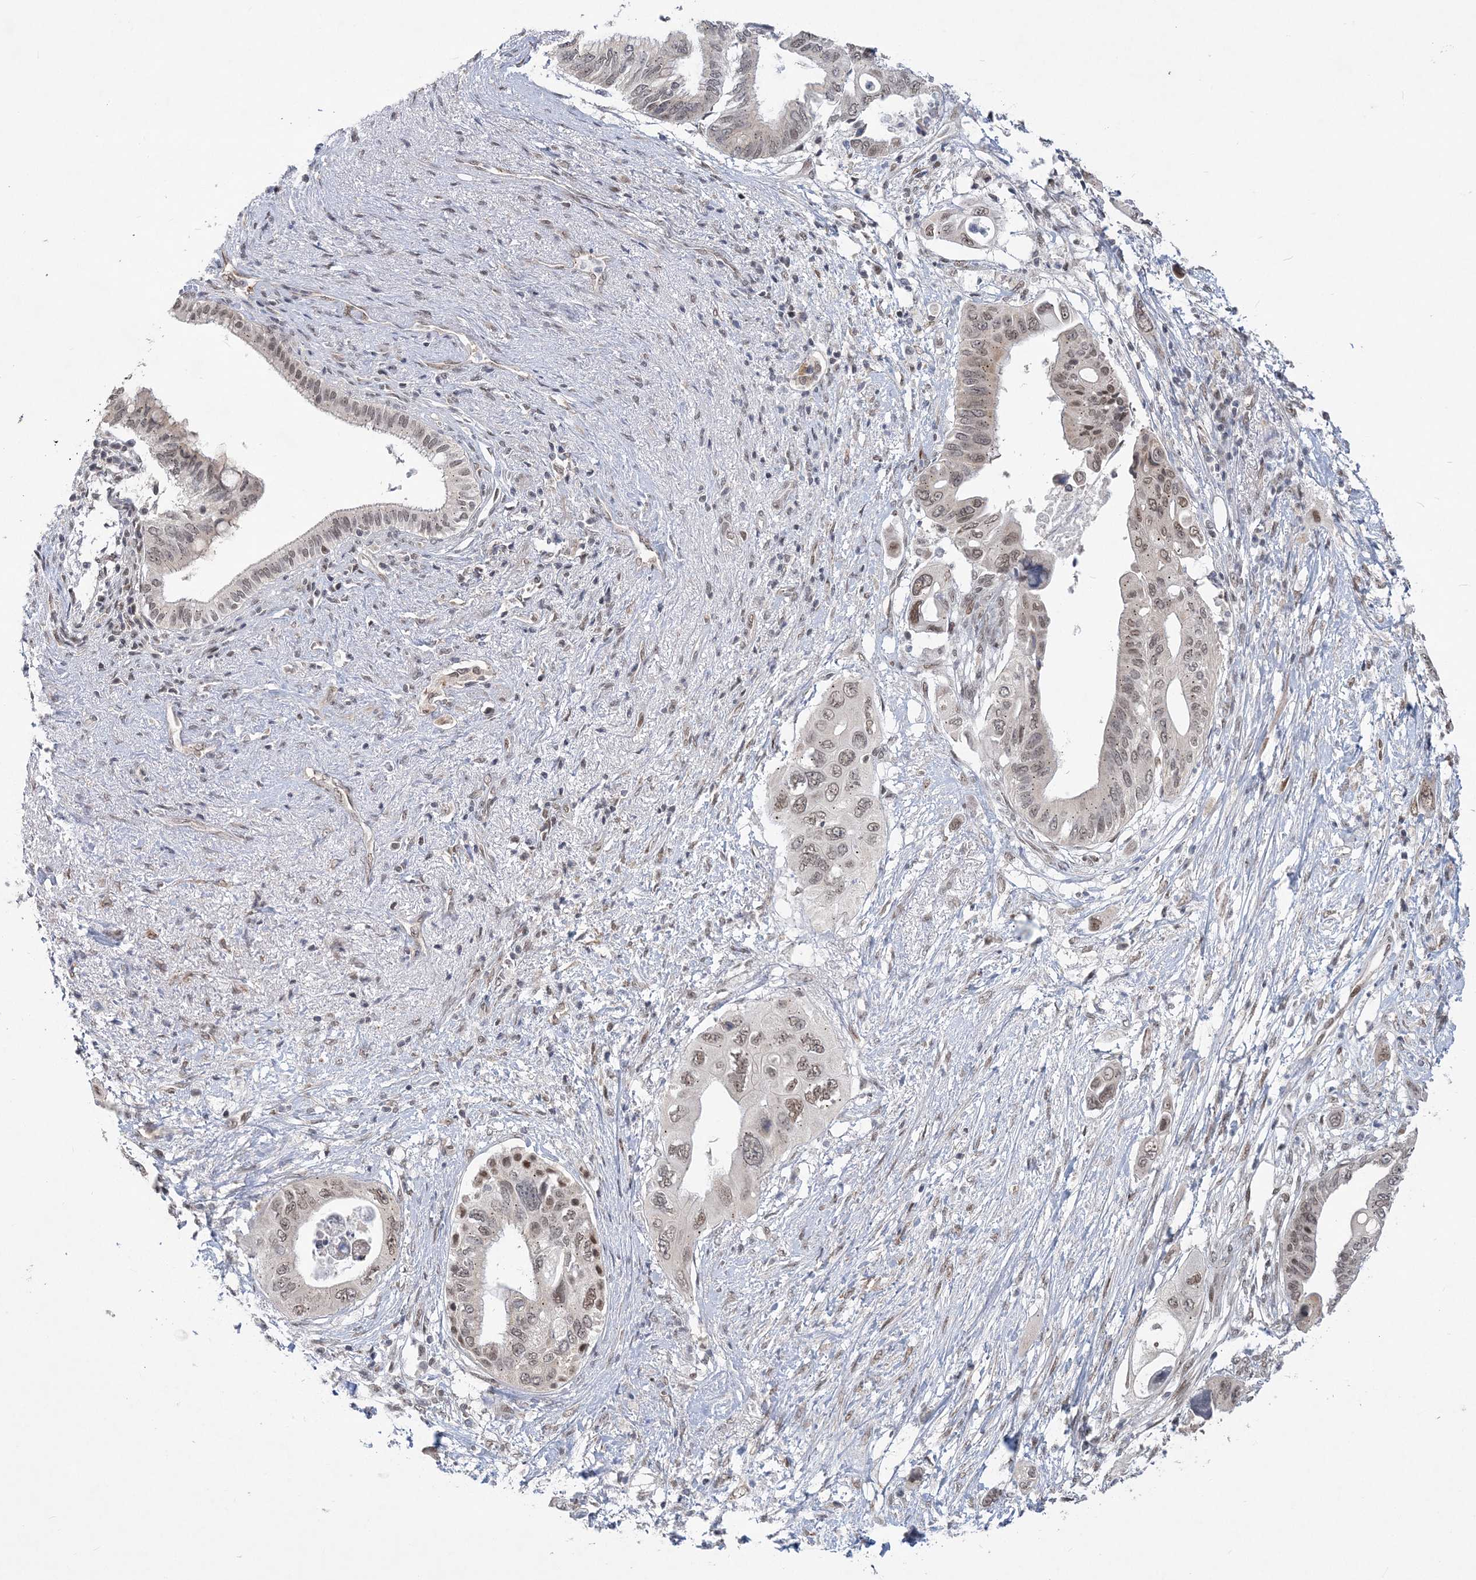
{"staining": {"intensity": "weak", "quantity": ">75%", "location": "nuclear"}, "tissue": "pancreatic cancer", "cell_type": "Tumor cells", "image_type": "cancer", "snomed": [{"axis": "morphology", "description": "Adenocarcinoma, NOS"}, {"axis": "topography", "description": "Pancreas"}], "caption": "This histopathology image exhibits IHC staining of pancreatic cancer, with low weak nuclear positivity in approximately >75% of tumor cells.", "gene": "WAC", "patient": {"sex": "male", "age": 66}}